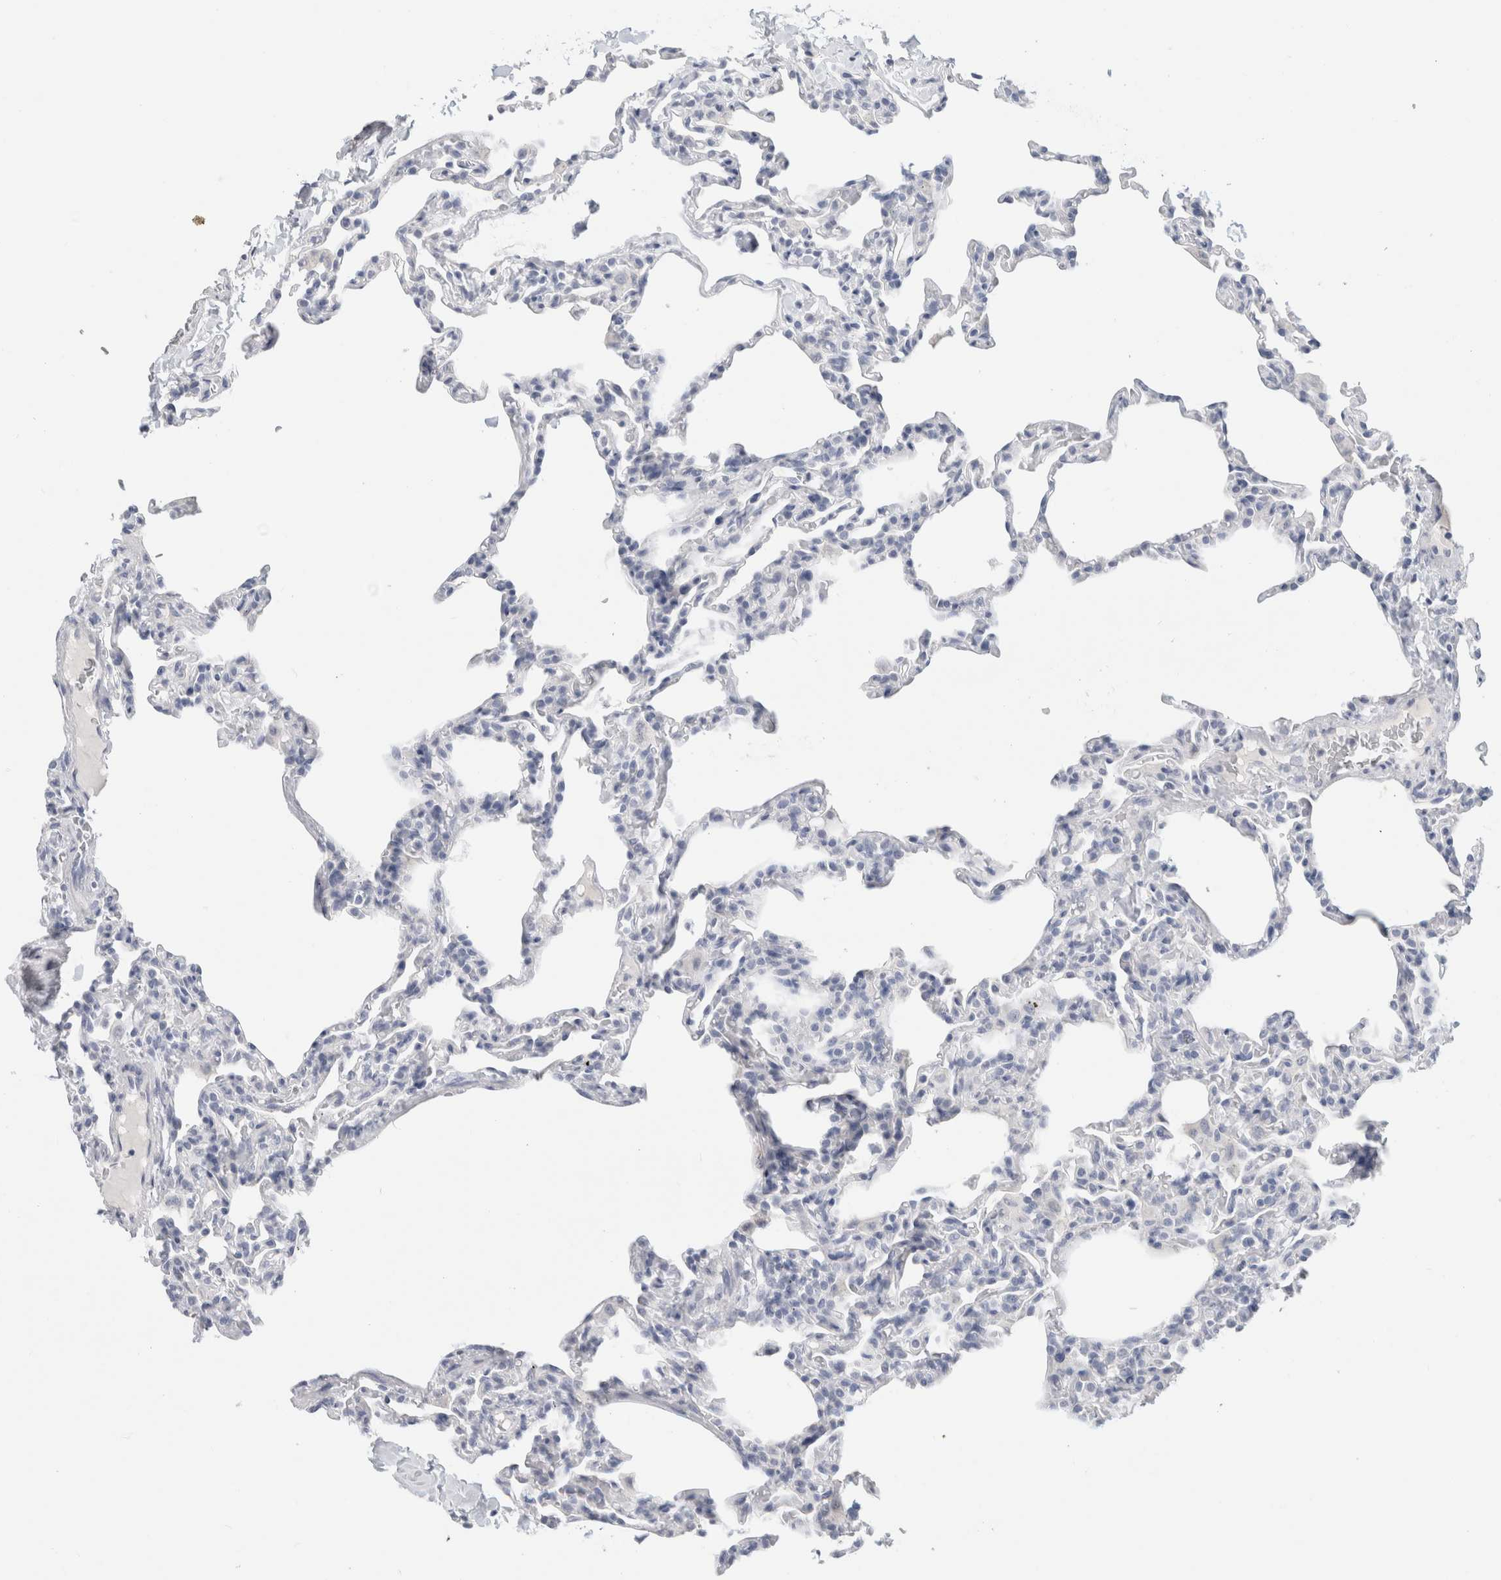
{"staining": {"intensity": "negative", "quantity": "none", "location": "none"}, "tissue": "lung", "cell_type": "Alveolar cells", "image_type": "normal", "snomed": [{"axis": "morphology", "description": "Normal tissue, NOS"}, {"axis": "topography", "description": "Lung"}], "caption": "Immunohistochemistry (IHC) of benign lung displays no staining in alveolar cells. The staining is performed using DAB (3,3'-diaminobenzidine) brown chromogen with nuclei counter-stained in using hematoxylin.", "gene": "BCAN", "patient": {"sex": "male", "age": 20}}